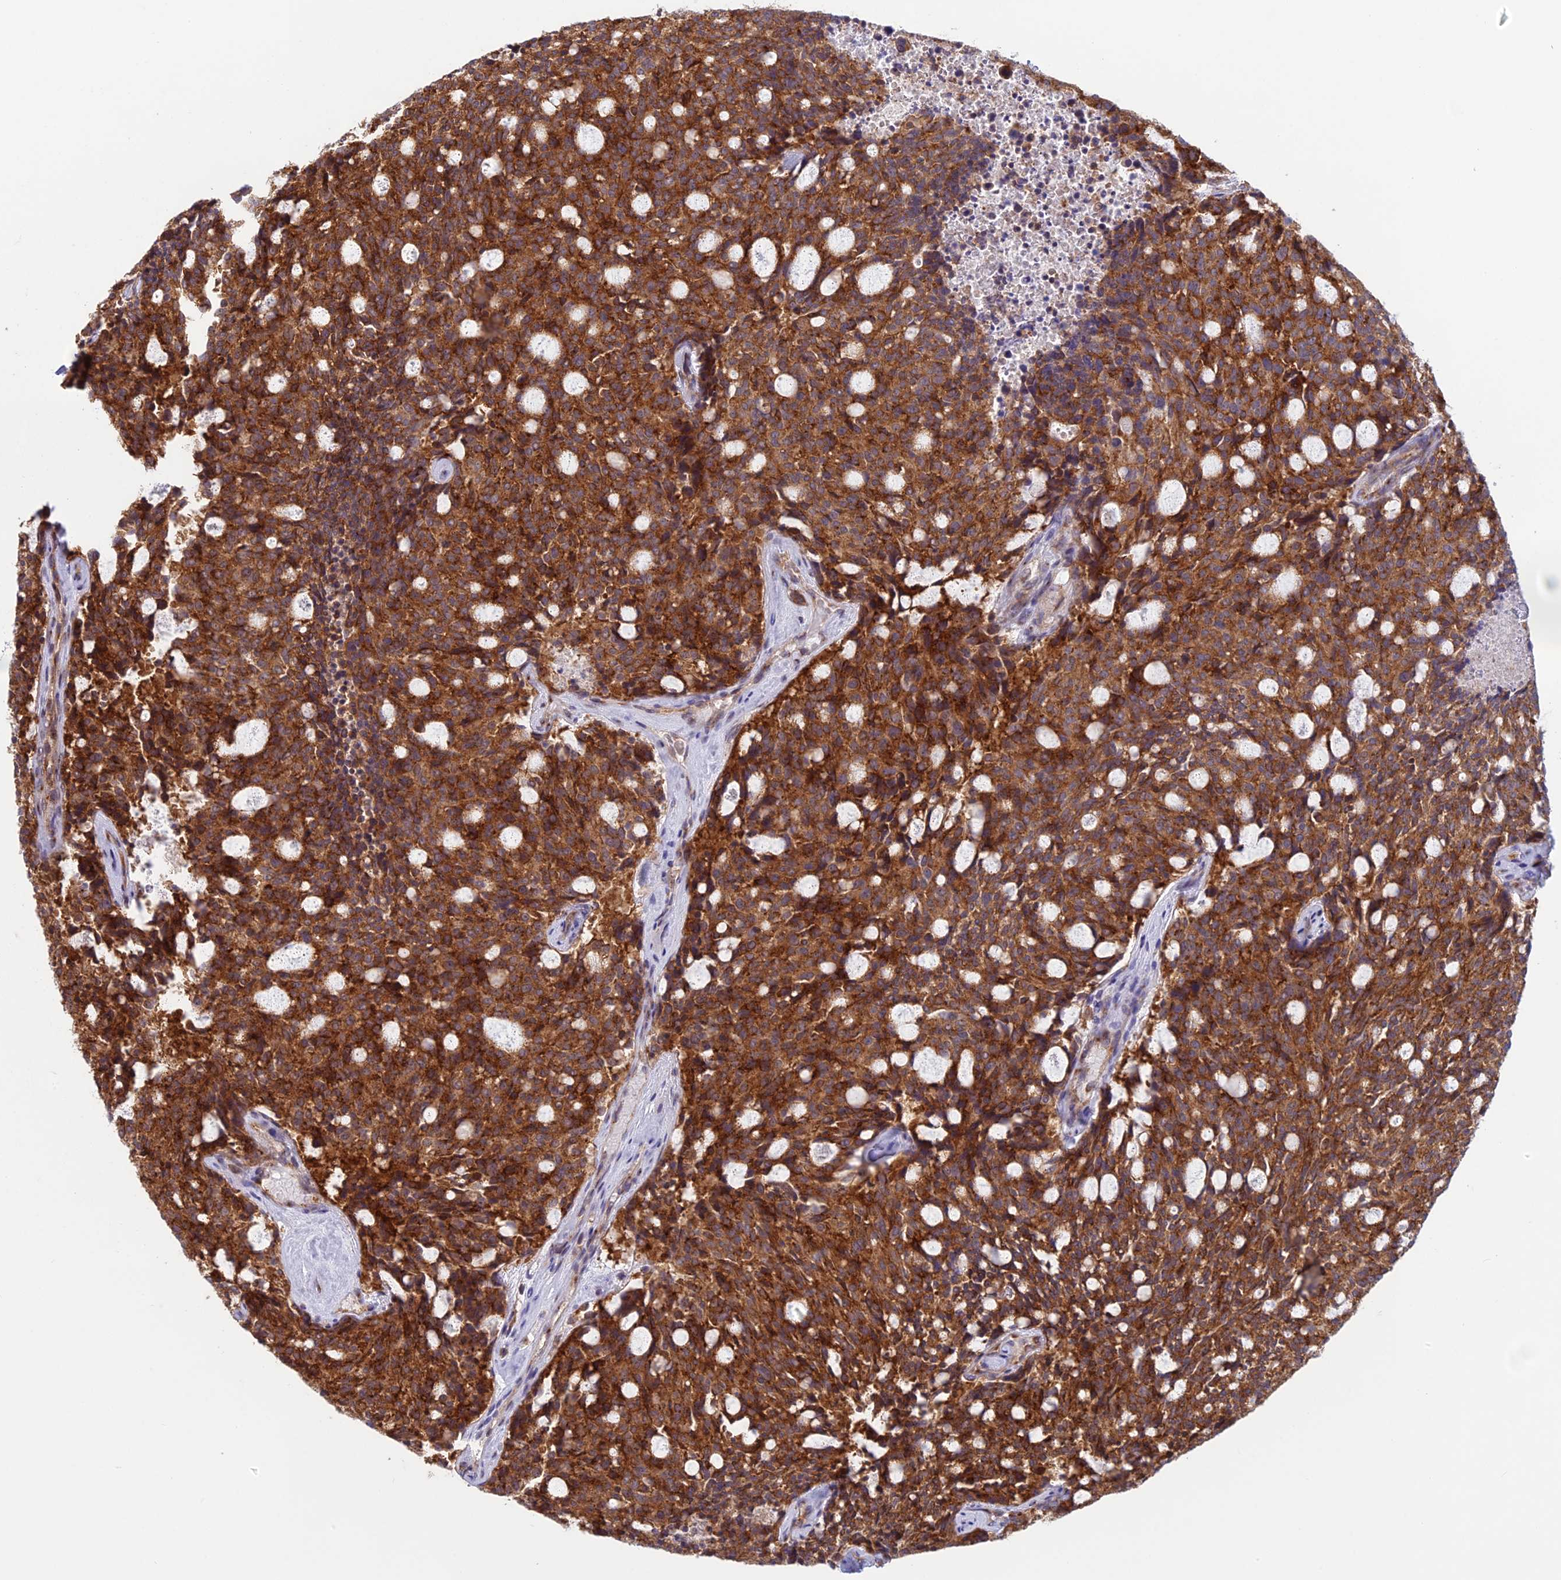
{"staining": {"intensity": "strong", "quantity": ">75%", "location": "cytoplasmic/membranous"}, "tissue": "carcinoid", "cell_type": "Tumor cells", "image_type": "cancer", "snomed": [{"axis": "morphology", "description": "Carcinoid, malignant, NOS"}, {"axis": "topography", "description": "Pancreas"}], "caption": "A photomicrograph of carcinoid stained for a protein shows strong cytoplasmic/membranous brown staining in tumor cells.", "gene": "CLINT1", "patient": {"sex": "female", "age": 54}}